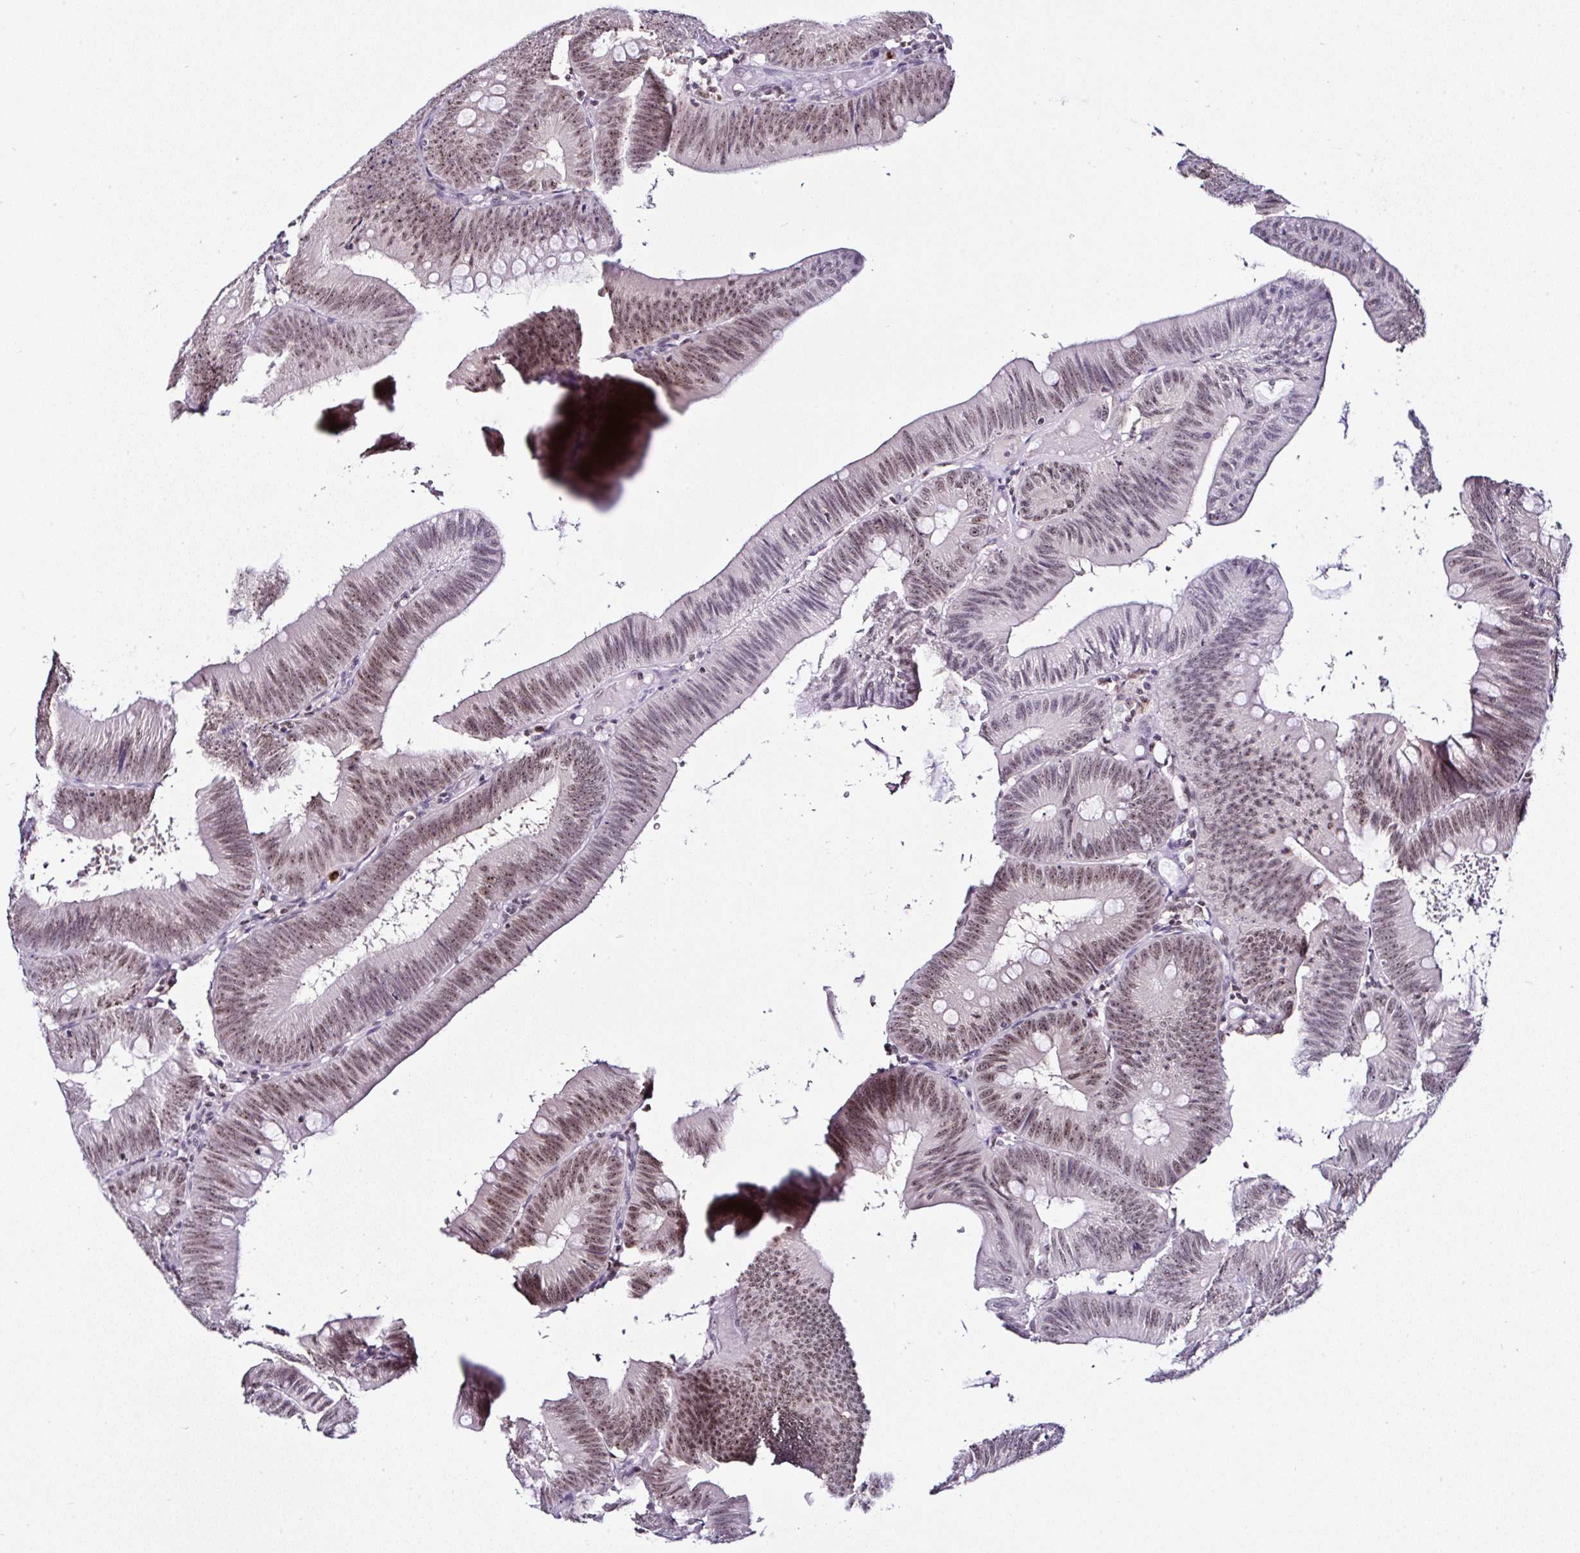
{"staining": {"intensity": "moderate", "quantity": ">75%", "location": "nuclear"}, "tissue": "colorectal cancer", "cell_type": "Tumor cells", "image_type": "cancer", "snomed": [{"axis": "morphology", "description": "Adenocarcinoma, NOS"}, {"axis": "topography", "description": "Colon"}], "caption": "Colorectal adenocarcinoma stained for a protein shows moderate nuclear positivity in tumor cells.", "gene": "PTPN2", "patient": {"sex": "male", "age": 84}}